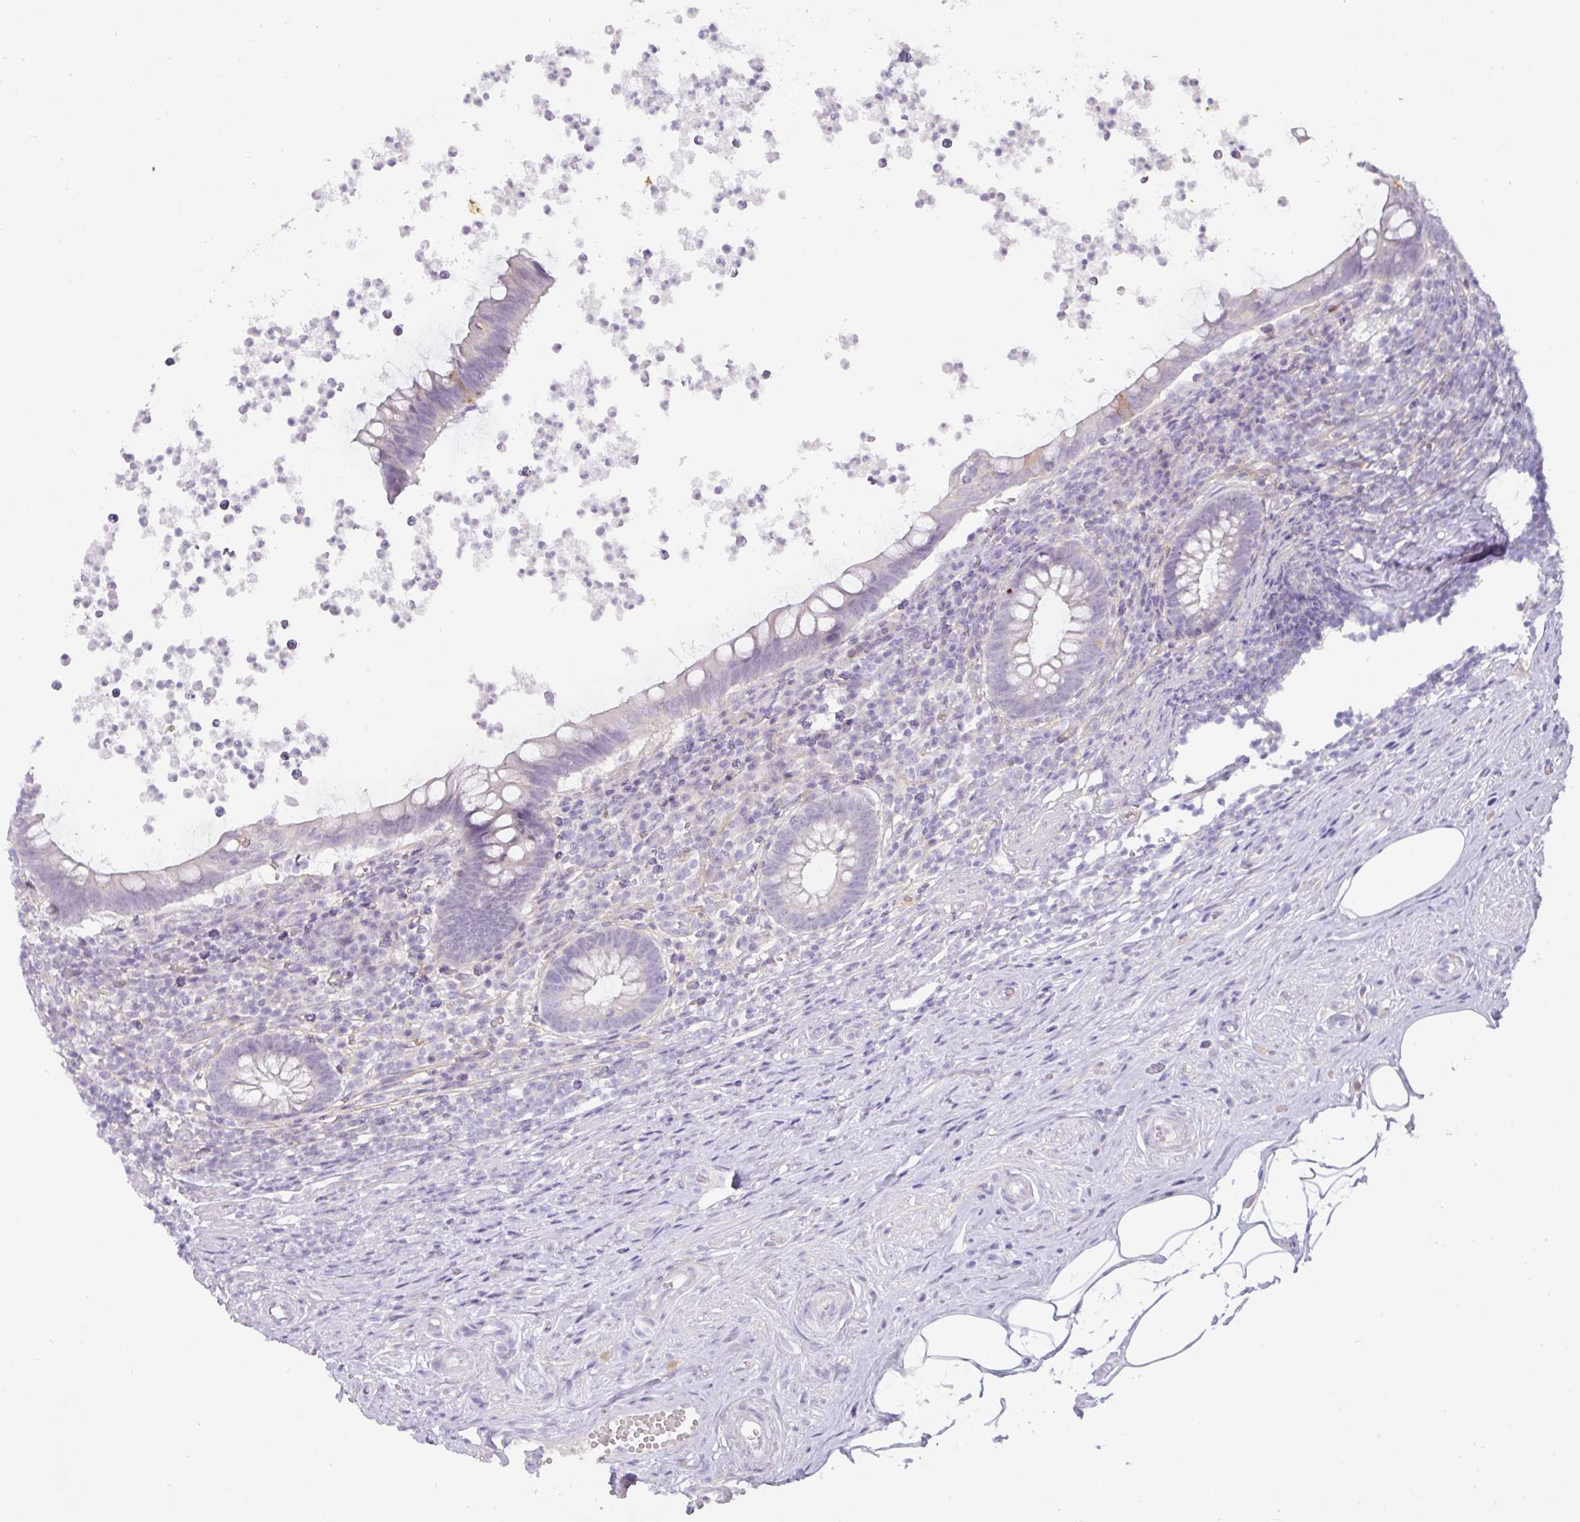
{"staining": {"intensity": "negative", "quantity": "none", "location": "none"}, "tissue": "appendix", "cell_type": "Glandular cells", "image_type": "normal", "snomed": [{"axis": "morphology", "description": "Normal tissue, NOS"}, {"axis": "topography", "description": "Appendix"}], "caption": "A high-resolution image shows immunohistochemistry staining of normal appendix, which reveals no significant staining in glandular cells.", "gene": "OR52N1", "patient": {"sex": "female", "age": 56}}